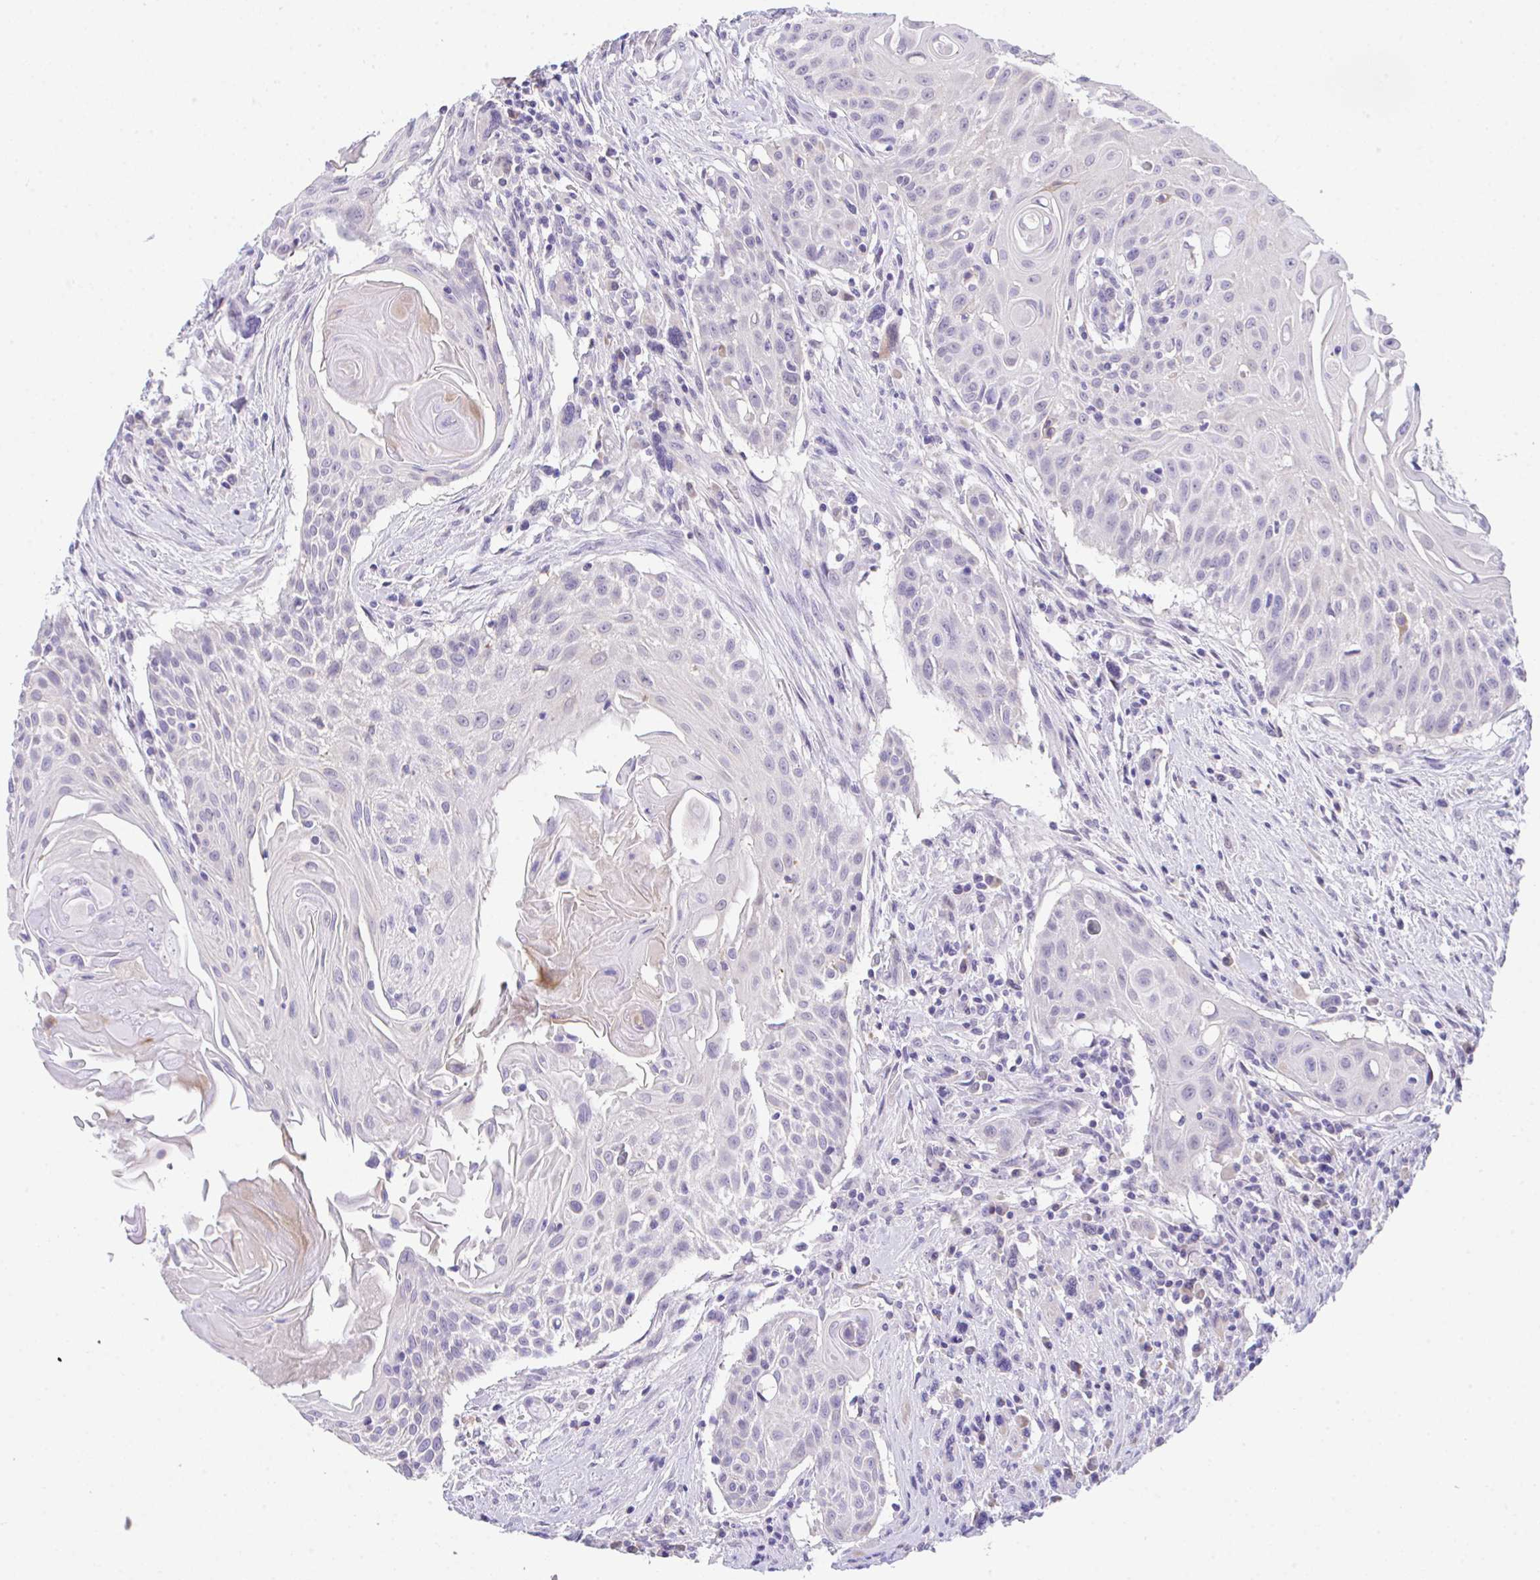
{"staining": {"intensity": "negative", "quantity": "none", "location": "none"}, "tissue": "head and neck cancer", "cell_type": "Tumor cells", "image_type": "cancer", "snomed": [{"axis": "morphology", "description": "Squamous cell carcinoma, NOS"}, {"axis": "topography", "description": "Lymph node"}, {"axis": "topography", "description": "Salivary gland"}, {"axis": "topography", "description": "Head-Neck"}], "caption": "Tumor cells show no significant positivity in head and neck cancer (squamous cell carcinoma). (DAB (3,3'-diaminobenzidine) IHC with hematoxylin counter stain).", "gene": "HOXB4", "patient": {"sex": "female", "age": 74}}